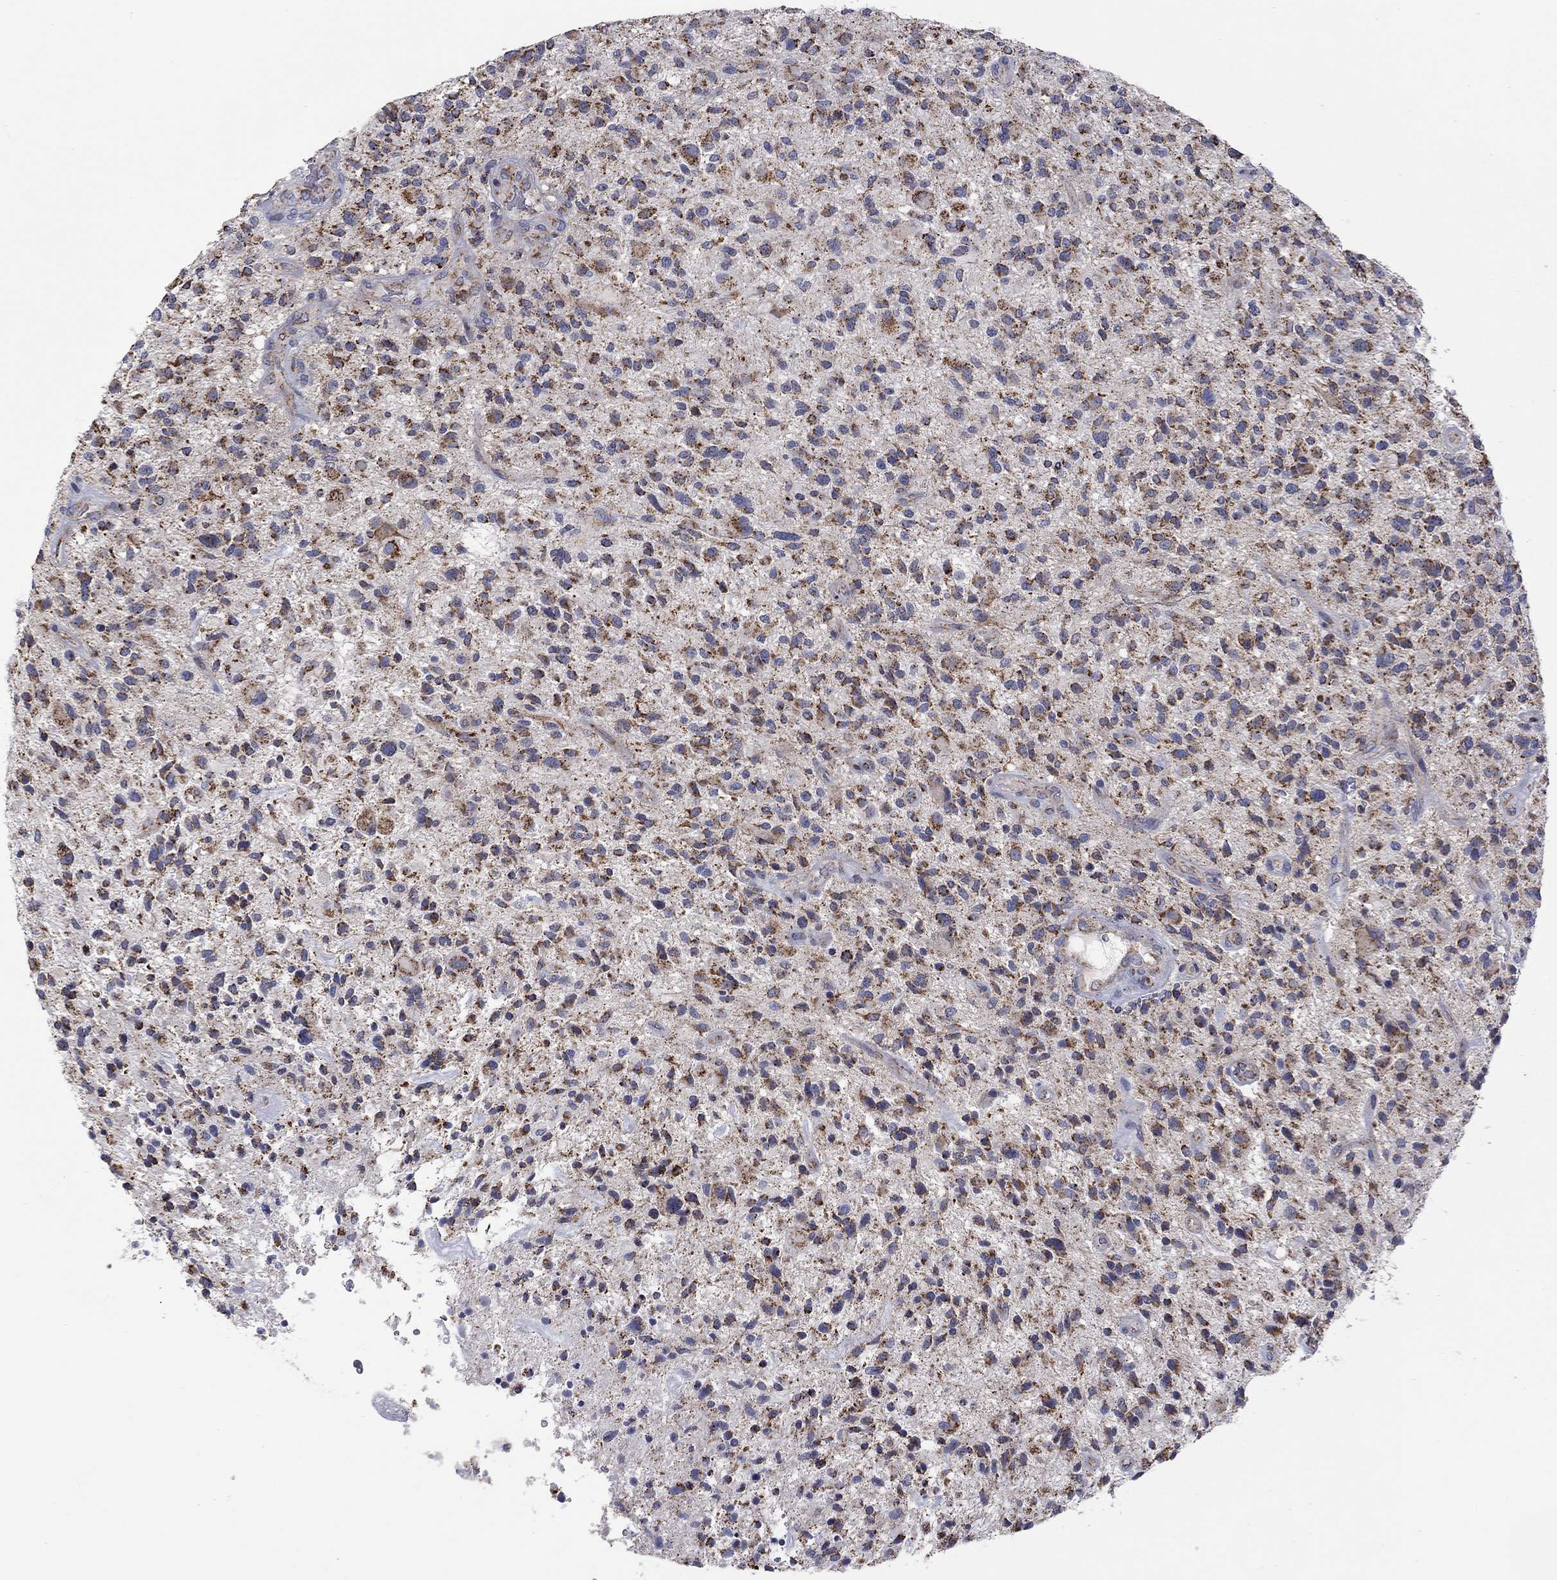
{"staining": {"intensity": "strong", "quantity": ">75%", "location": "cytoplasmic/membranous"}, "tissue": "glioma", "cell_type": "Tumor cells", "image_type": "cancer", "snomed": [{"axis": "morphology", "description": "Glioma, malignant, High grade"}, {"axis": "topography", "description": "Brain"}], "caption": "Strong cytoplasmic/membranous protein staining is identified in about >75% of tumor cells in malignant glioma (high-grade). (DAB (3,3'-diaminobenzidine) = brown stain, brightfield microscopy at high magnification).", "gene": "HPS5", "patient": {"sex": "male", "age": 47}}